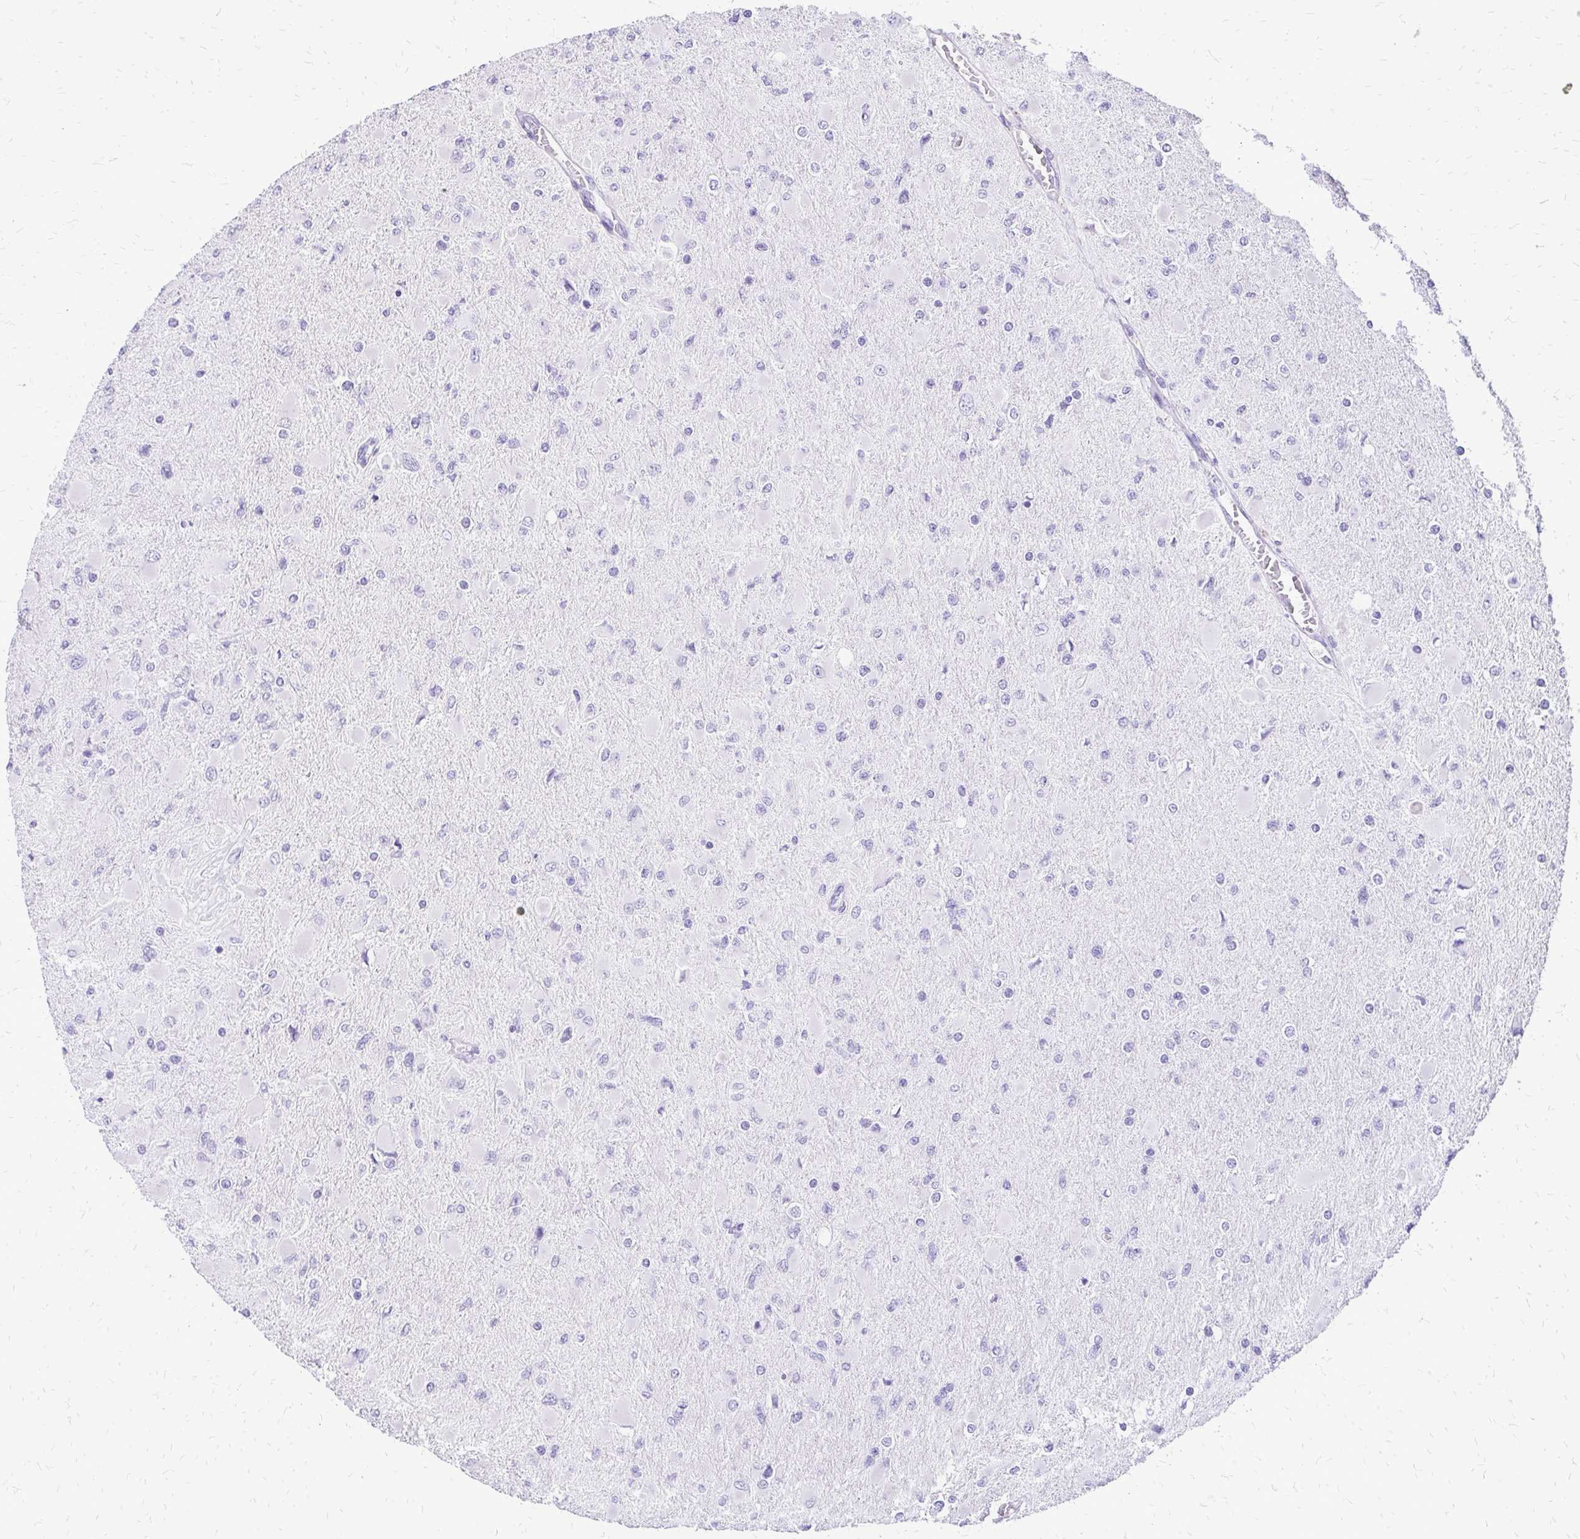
{"staining": {"intensity": "negative", "quantity": "none", "location": "none"}, "tissue": "glioma", "cell_type": "Tumor cells", "image_type": "cancer", "snomed": [{"axis": "morphology", "description": "Glioma, malignant, High grade"}, {"axis": "topography", "description": "Cerebral cortex"}], "caption": "DAB immunohistochemical staining of human glioma shows no significant staining in tumor cells.", "gene": "SLC32A1", "patient": {"sex": "female", "age": 36}}